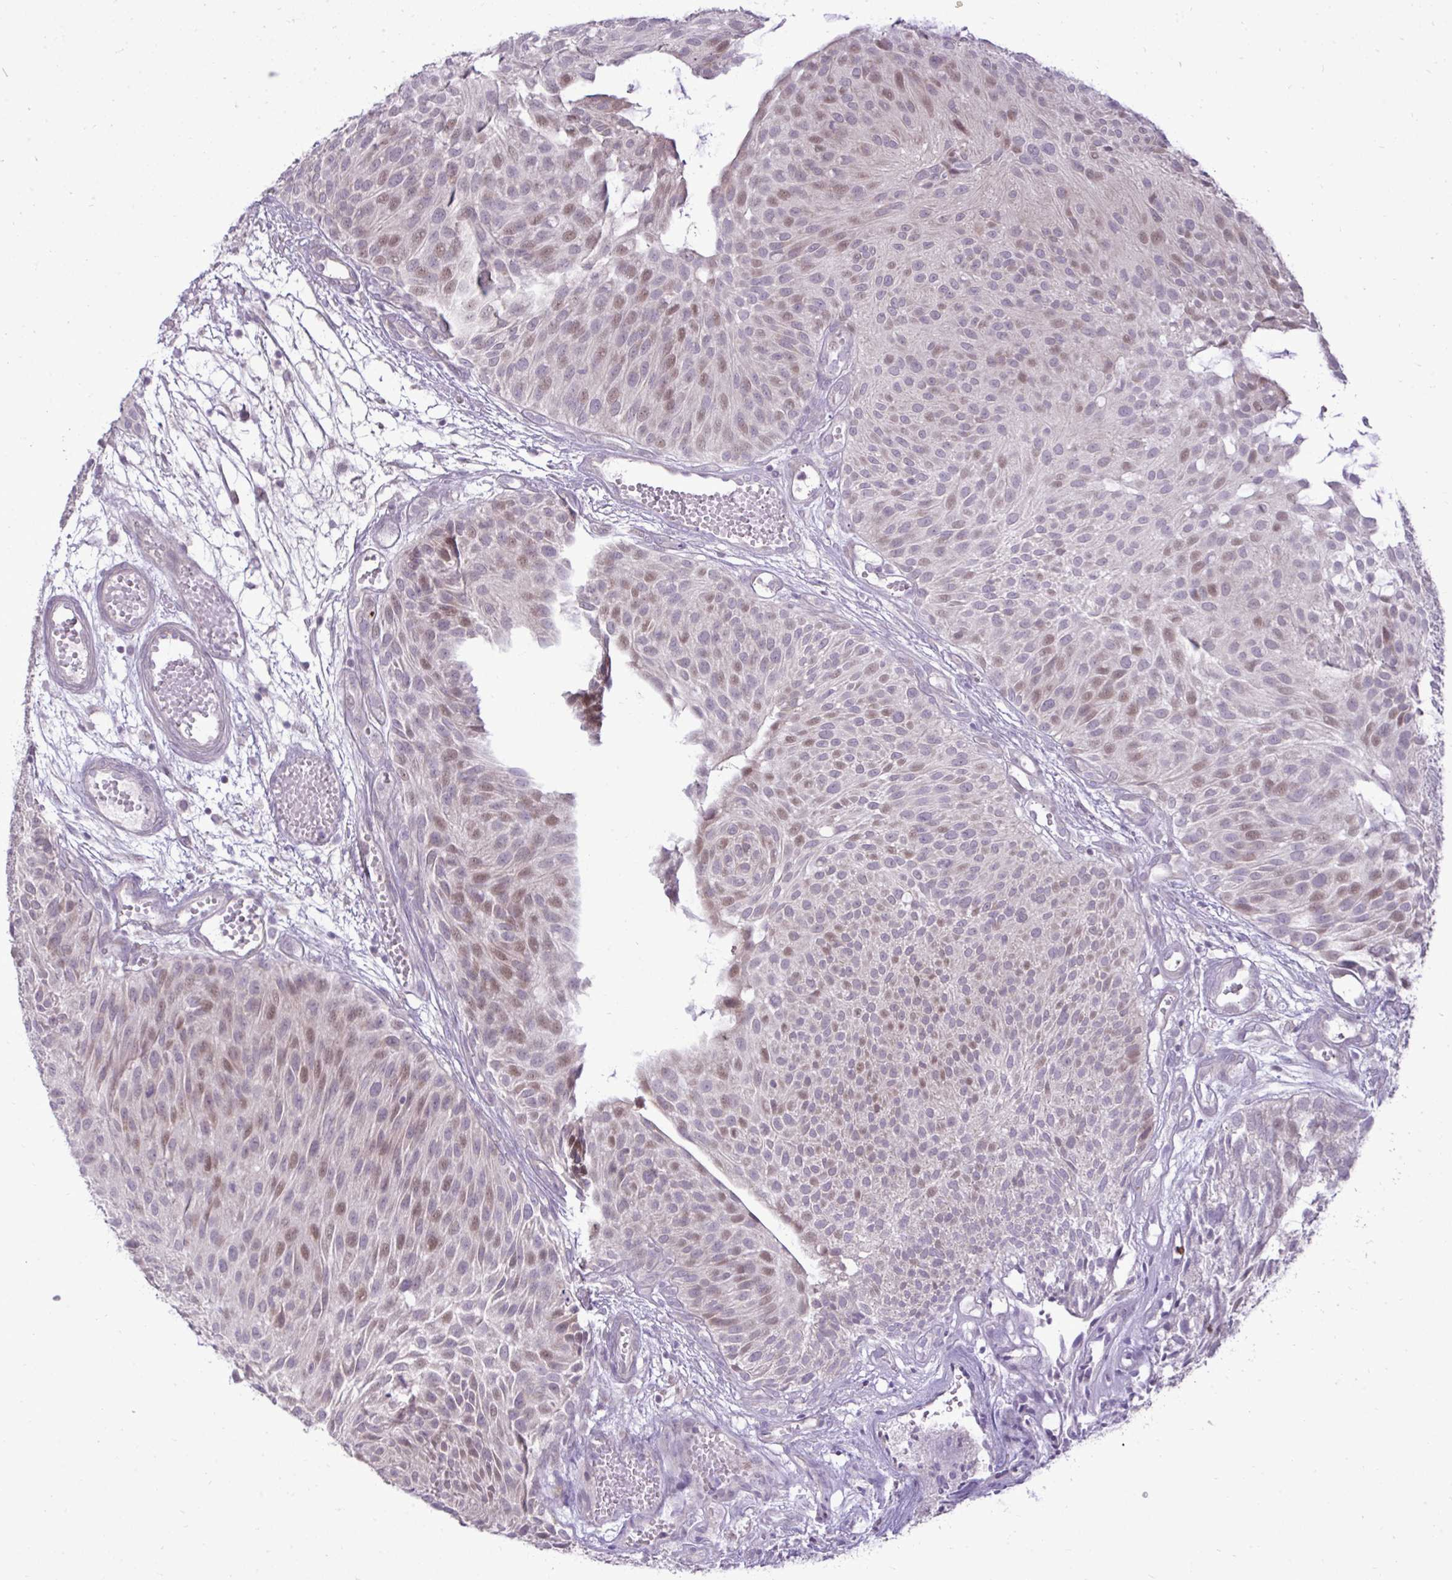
{"staining": {"intensity": "weak", "quantity": "25%-75%", "location": "nuclear"}, "tissue": "urothelial cancer", "cell_type": "Tumor cells", "image_type": "cancer", "snomed": [{"axis": "morphology", "description": "Urothelial carcinoma, NOS"}, {"axis": "topography", "description": "Urinary bladder"}], "caption": "Protein expression analysis of urothelial cancer demonstrates weak nuclear positivity in approximately 25%-75% of tumor cells.", "gene": "SPAG1", "patient": {"sex": "male", "age": 84}}